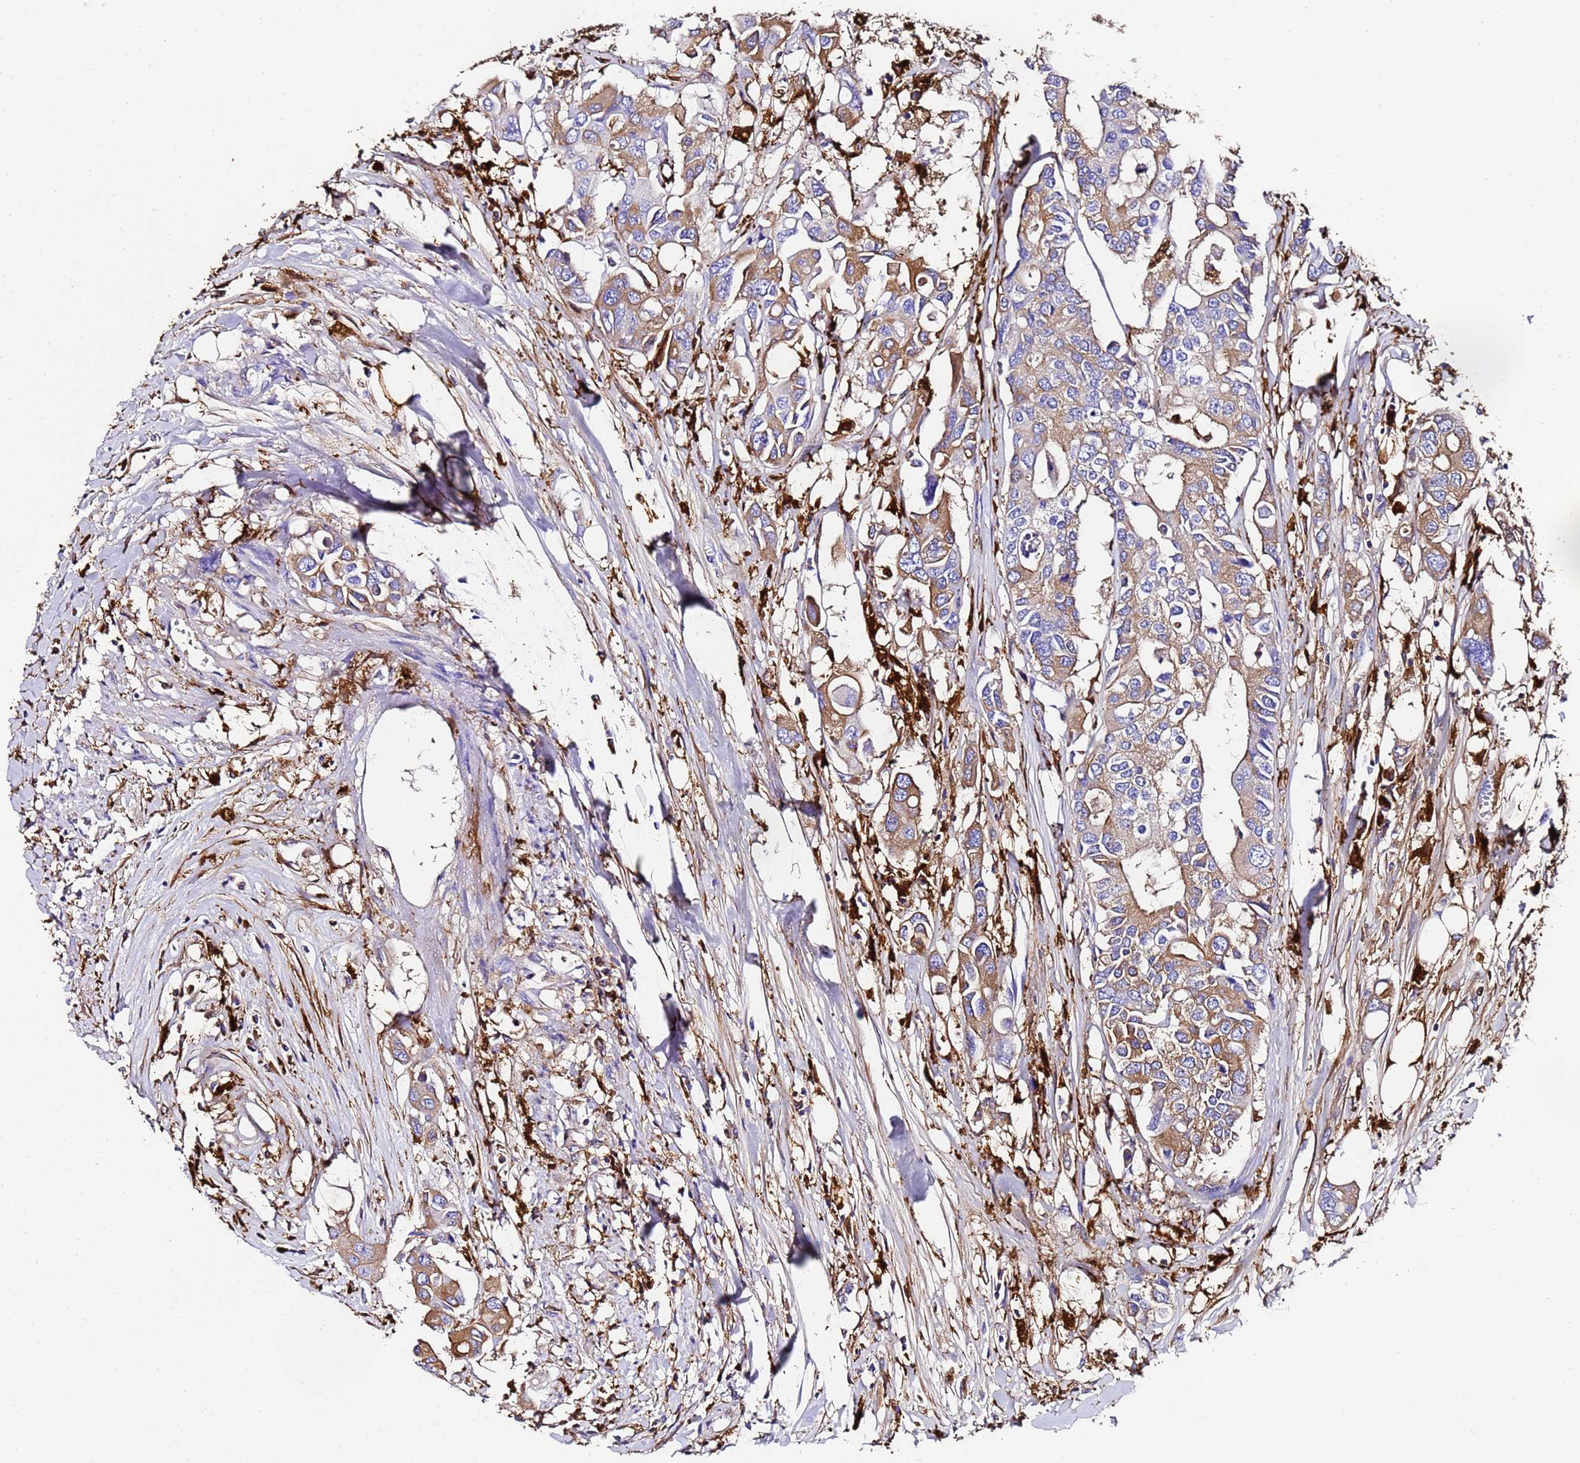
{"staining": {"intensity": "moderate", "quantity": ">75%", "location": "cytoplasmic/membranous"}, "tissue": "colorectal cancer", "cell_type": "Tumor cells", "image_type": "cancer", "snomed": [{"axis": "morphology", "description": "Adenocarcinoma, NOS"}, {"axis": "topography", "description": "Colon"}], "caption": "Immunohistochemical staining of human colorectal cancer (adenocarcinoma) demonstrates moderate cytoplasmic/membranous protein expression in about >75% of tumor cells.", "gene": "FTL", "patient": {"sex": "male", "age": 77}}